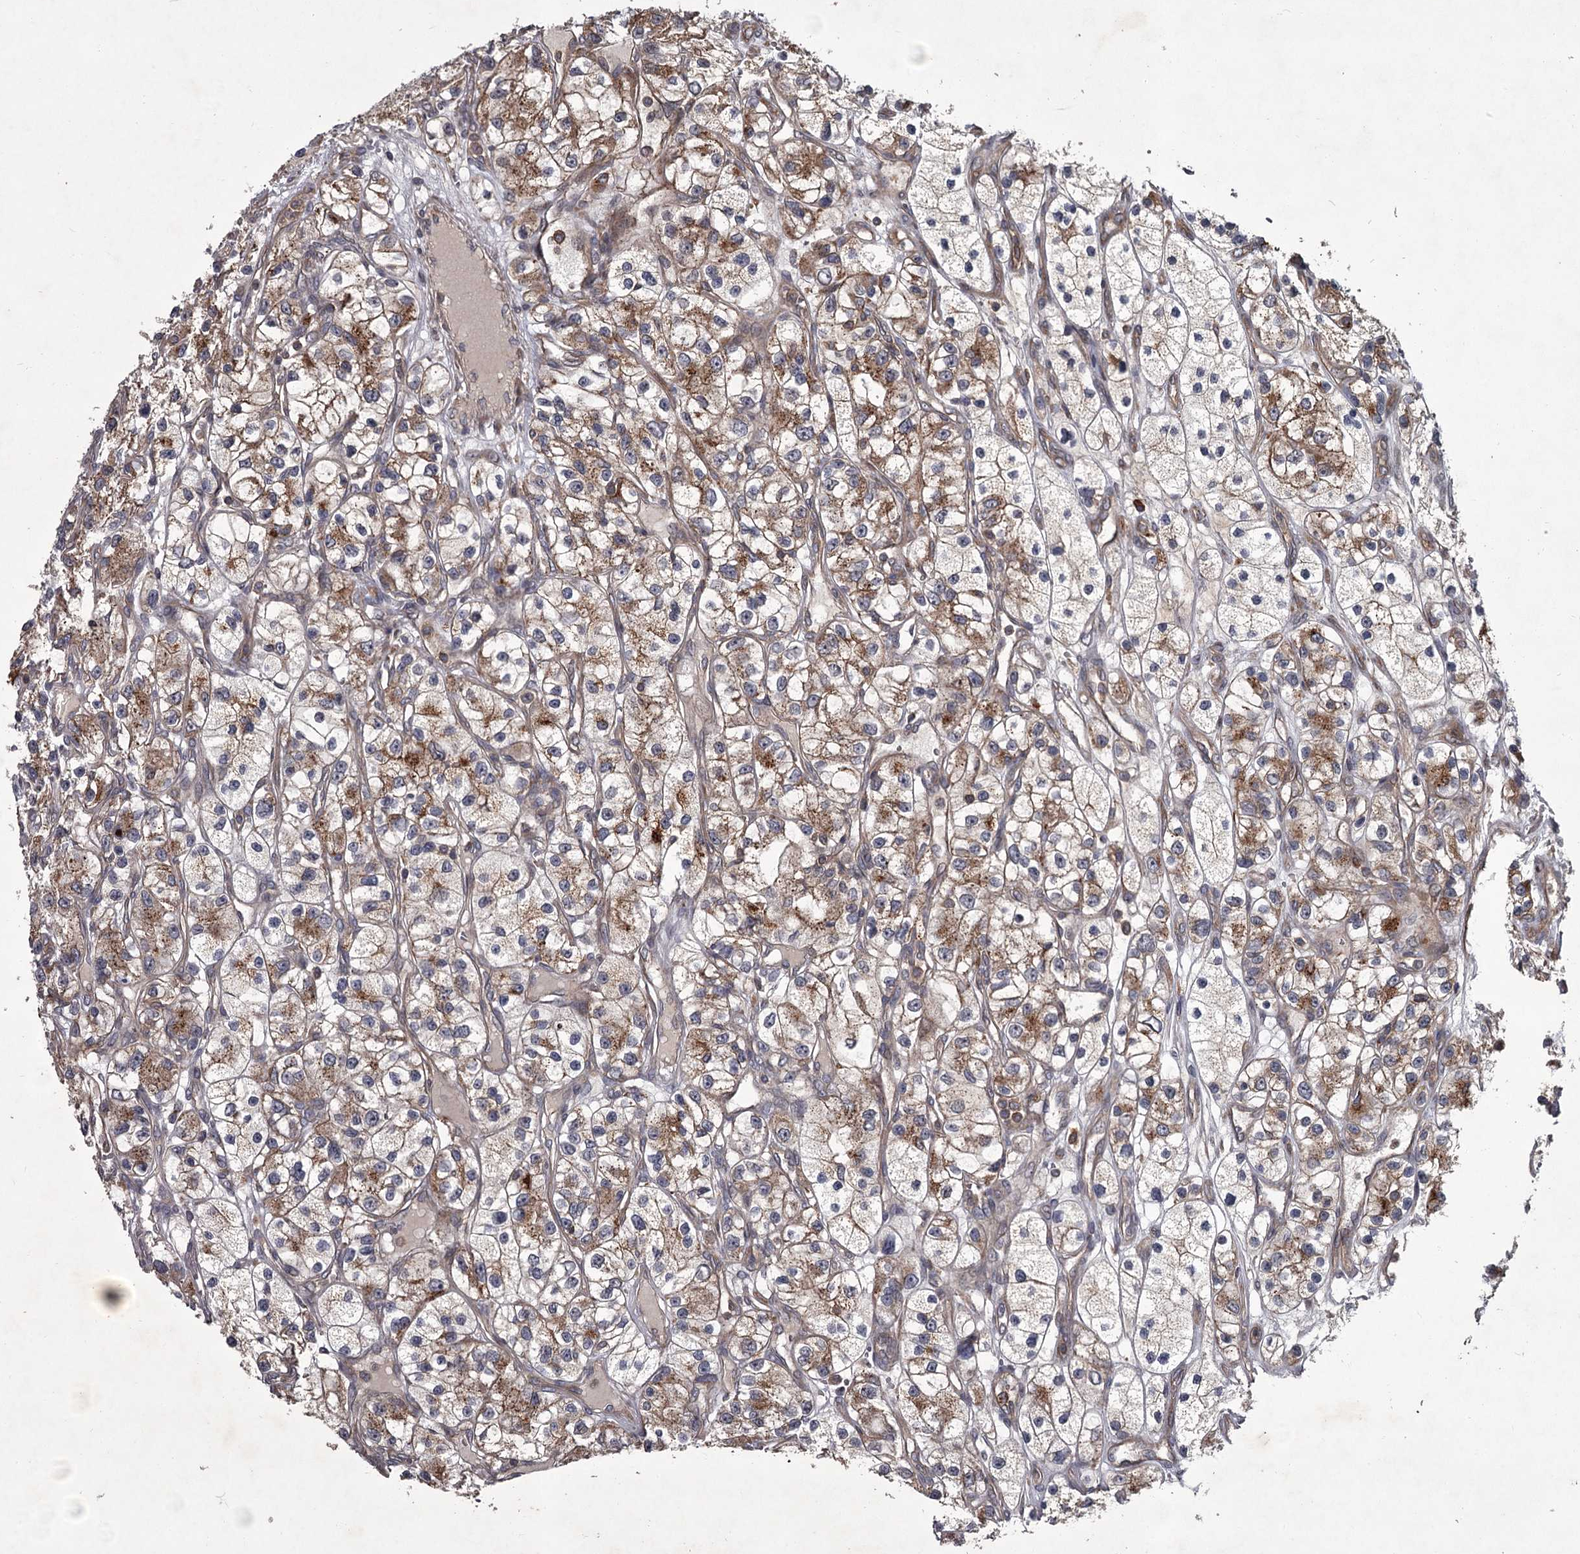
{"staining": {"intensity": "moderate", "quantity": ">75%", "location": "cytoplasmic/membranous"}, "tissue": "renal cancer", "cell_type": "Tumor cells", "image_type": "cancer", "snomed": [{"axis": "morphology", "description": "Adenocarcinoma, NOS"}, {"axis": "topography", "description": "Kidney"}], "caption": "Protein analysis of renal adenocarcinoma tissue displays moderate cytoplasmic/membranous staining in about >75% of tumor cells. (brown staining indicates protein expression, while blue staining denotes nuclei).", "gene": "UNC93B1", "patient": {"sex": "female", "age": 57}}